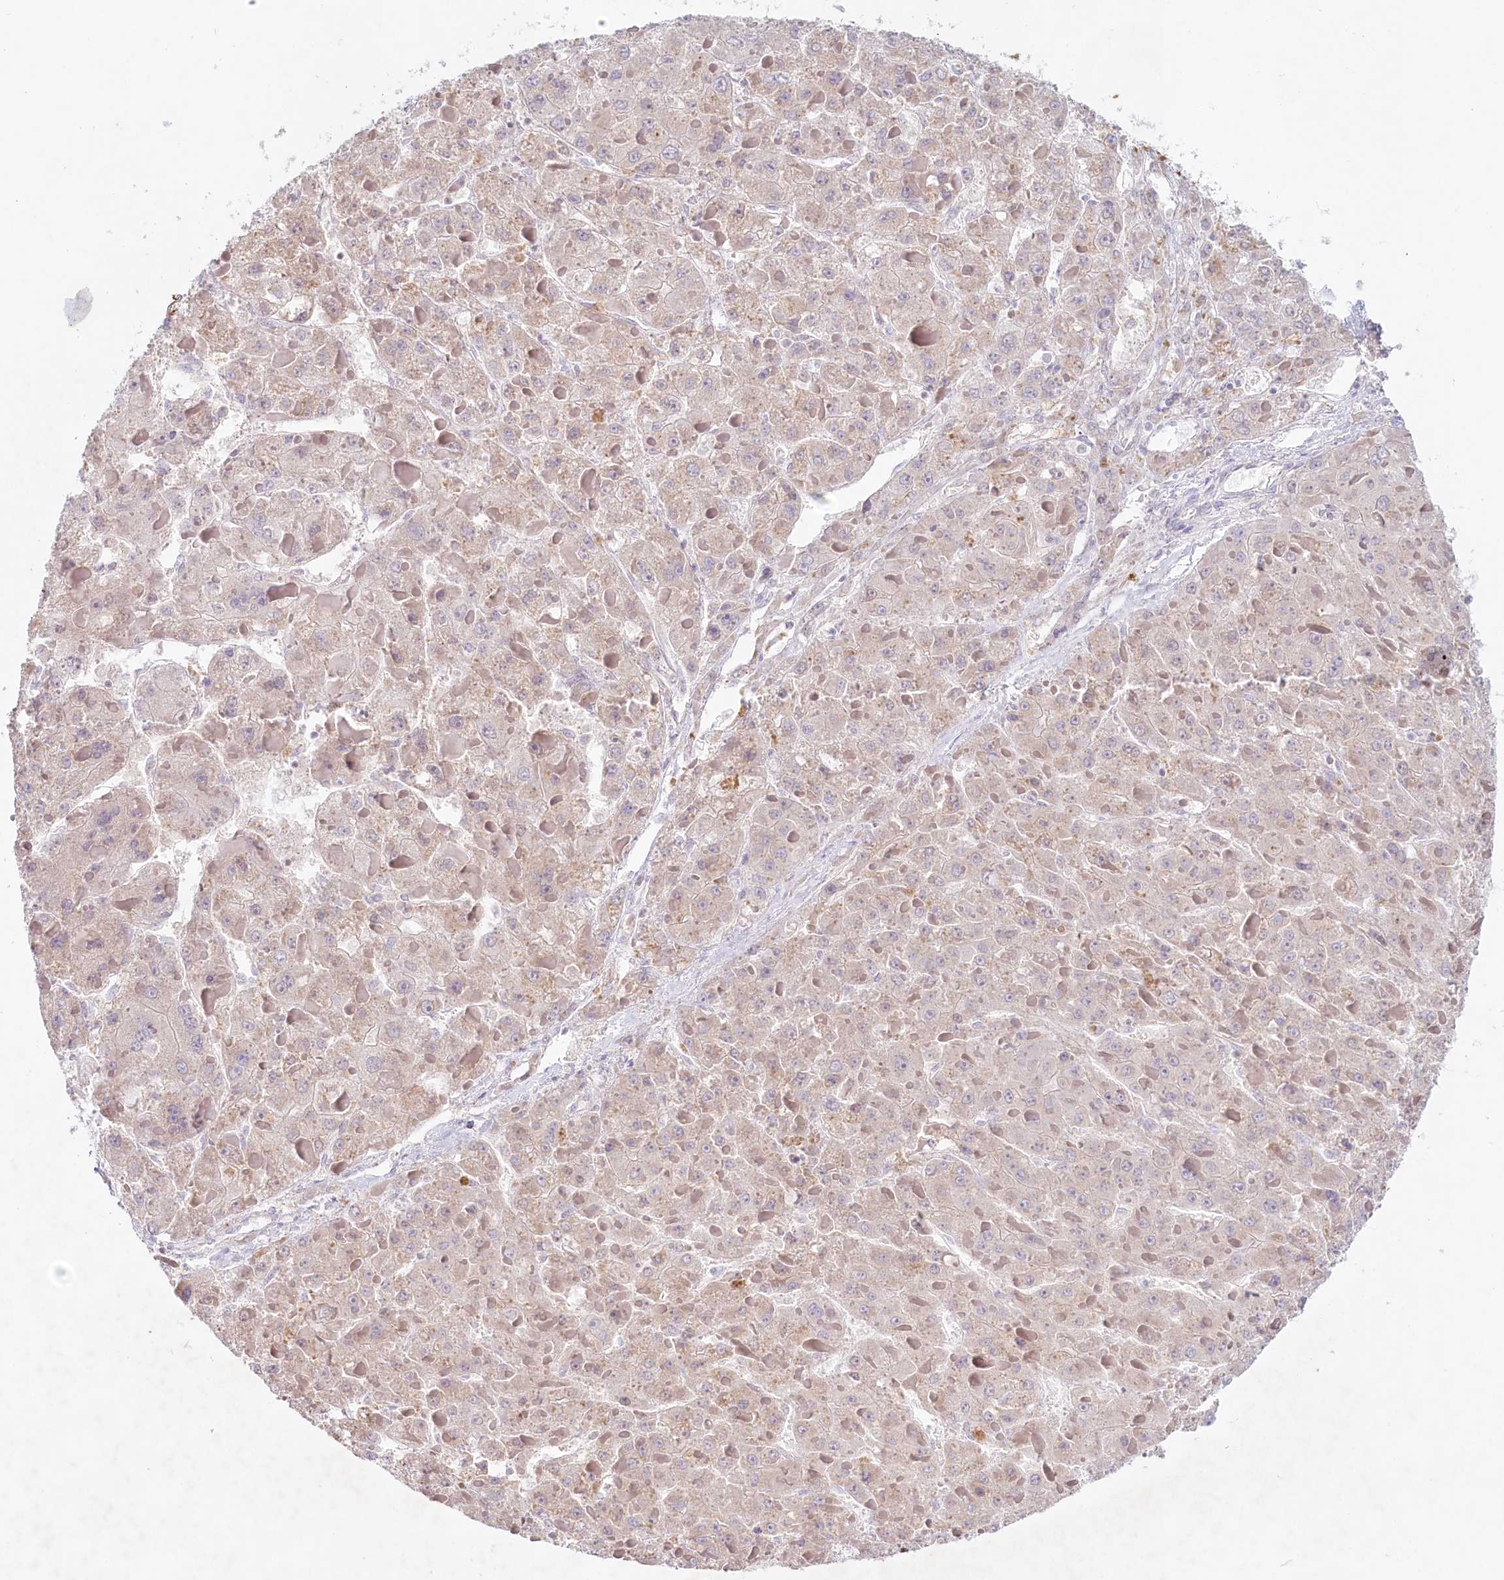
{"staining": {"intensity": "weak", "quantity": ">75%", "location": "cytoplasmic/membranous"}, "tissue": "liver cancer", "cell_type": "Tumor cells", "image_type": "cancer", "snomed": [{"axis": "morphology", "description": "Carcinoma, Hepatocellular, NOS"}, {"axis": "topography", "description": "Liver"}], "caption": "Brown immunohistochemical staining in human liver cancer (hepatocellular carcinoma) reveals weak cytoplasmic/membranous positivity in about >75% of tumor cells. The protein of interest is shown in brown color, while the nuclei are stained blue.", "gene": "PSAPL1", "patient": {"sex": "female", "age": 73}}